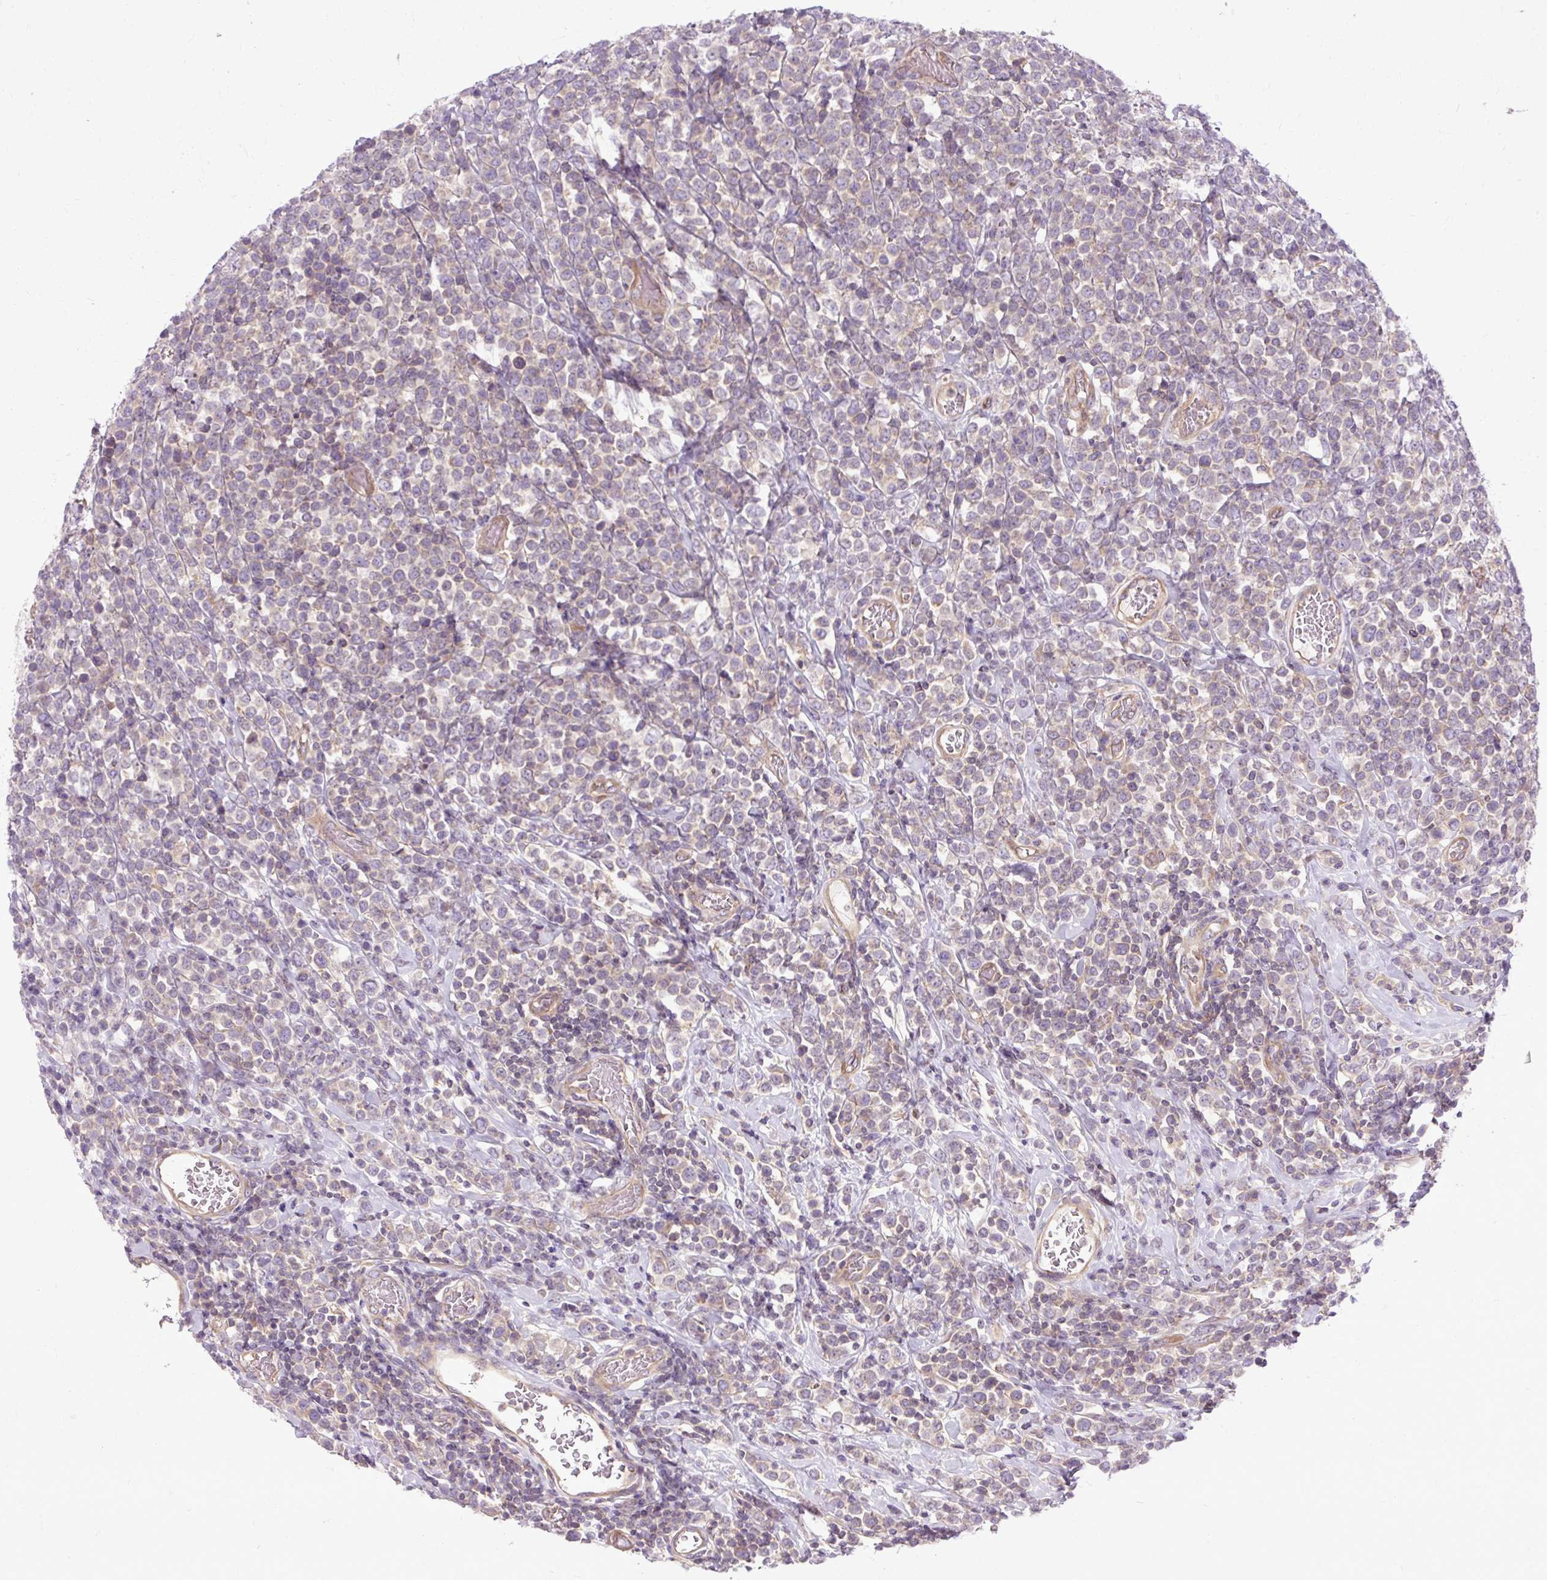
{"staining": {"intensity": "negative", "quantity": "none", "location": "none"}, "tissue": "lymphoma", "cell_type": "Tumor cells", "image_type": "cancer", "snomed": [{"axis": "morphology", "description": "Malignant lymphoma, non-Hodgkin's type, High grade"}, {"axis": "topography", "description": "Soft tissue"}], "caption": "This image is of lymphoma stained with IHC to label a protein in brown with the nuclei are counter-stained blue. There is no expression in tumor cells. (DAB IHC, high magnification).", "gene": "CCDC93", "patient": {"sex": "female", "age": 56}}